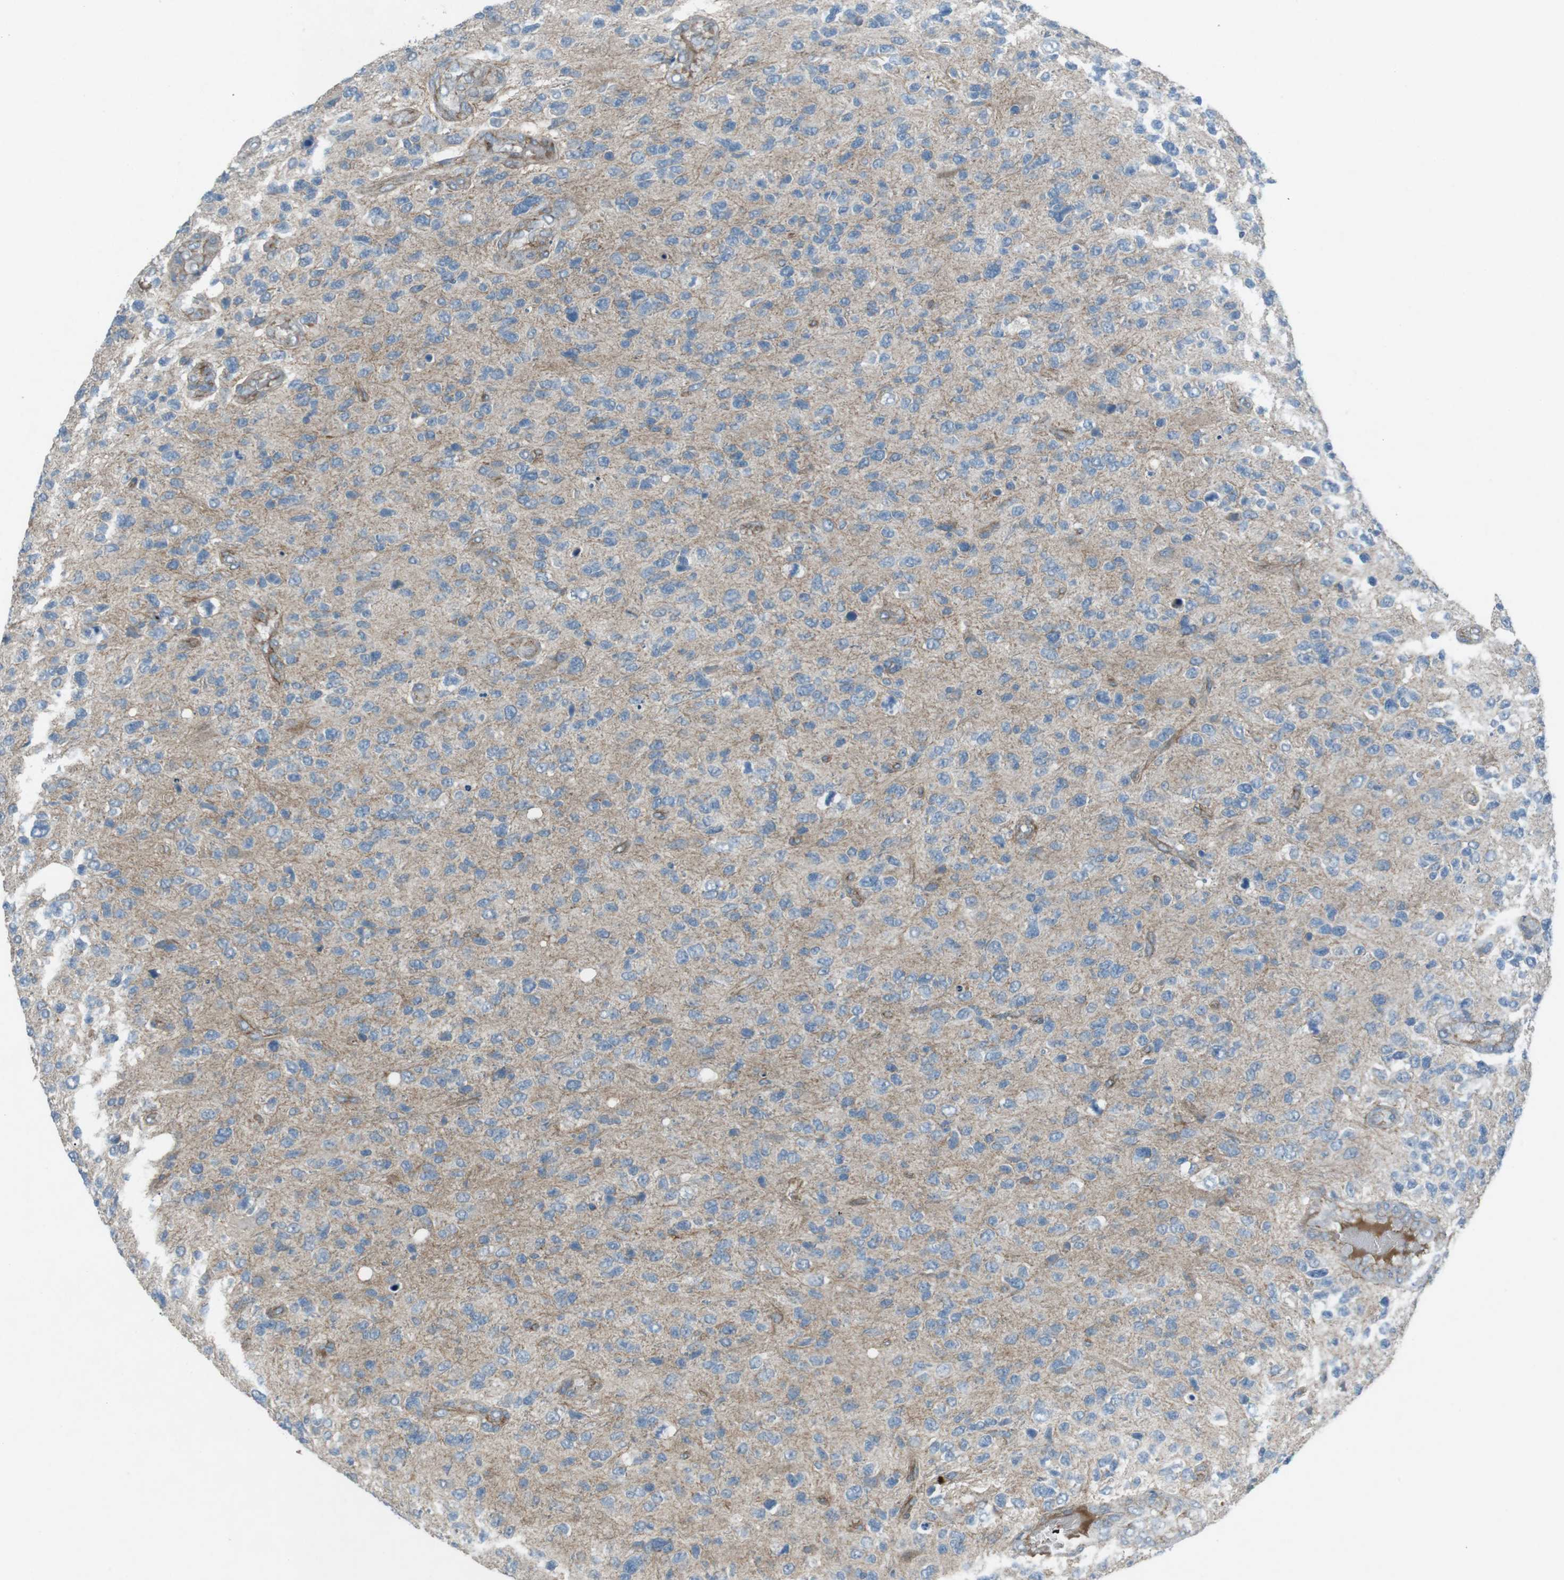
{"staining": {"intensity": "weak", "quantity": "<25%", "location": "cytoplasmic/membranous"}, "tissue": "glioma", "cell_type": "Tumor cells", "image_type": "cancer", "snomed": [{"axis": "morphology", "description": "Glioma, malignant, High grade"}, {"axis": "topography", "description": "Brain"}], "caption": "Glioma was stained to show a protein in brown. There is no significant positivity in tumor cells. (Brightfield microscopy of DAB IHC at high magnification).", "gene": "SPTA1", "patient": {"sex": "female", "age": 58}}